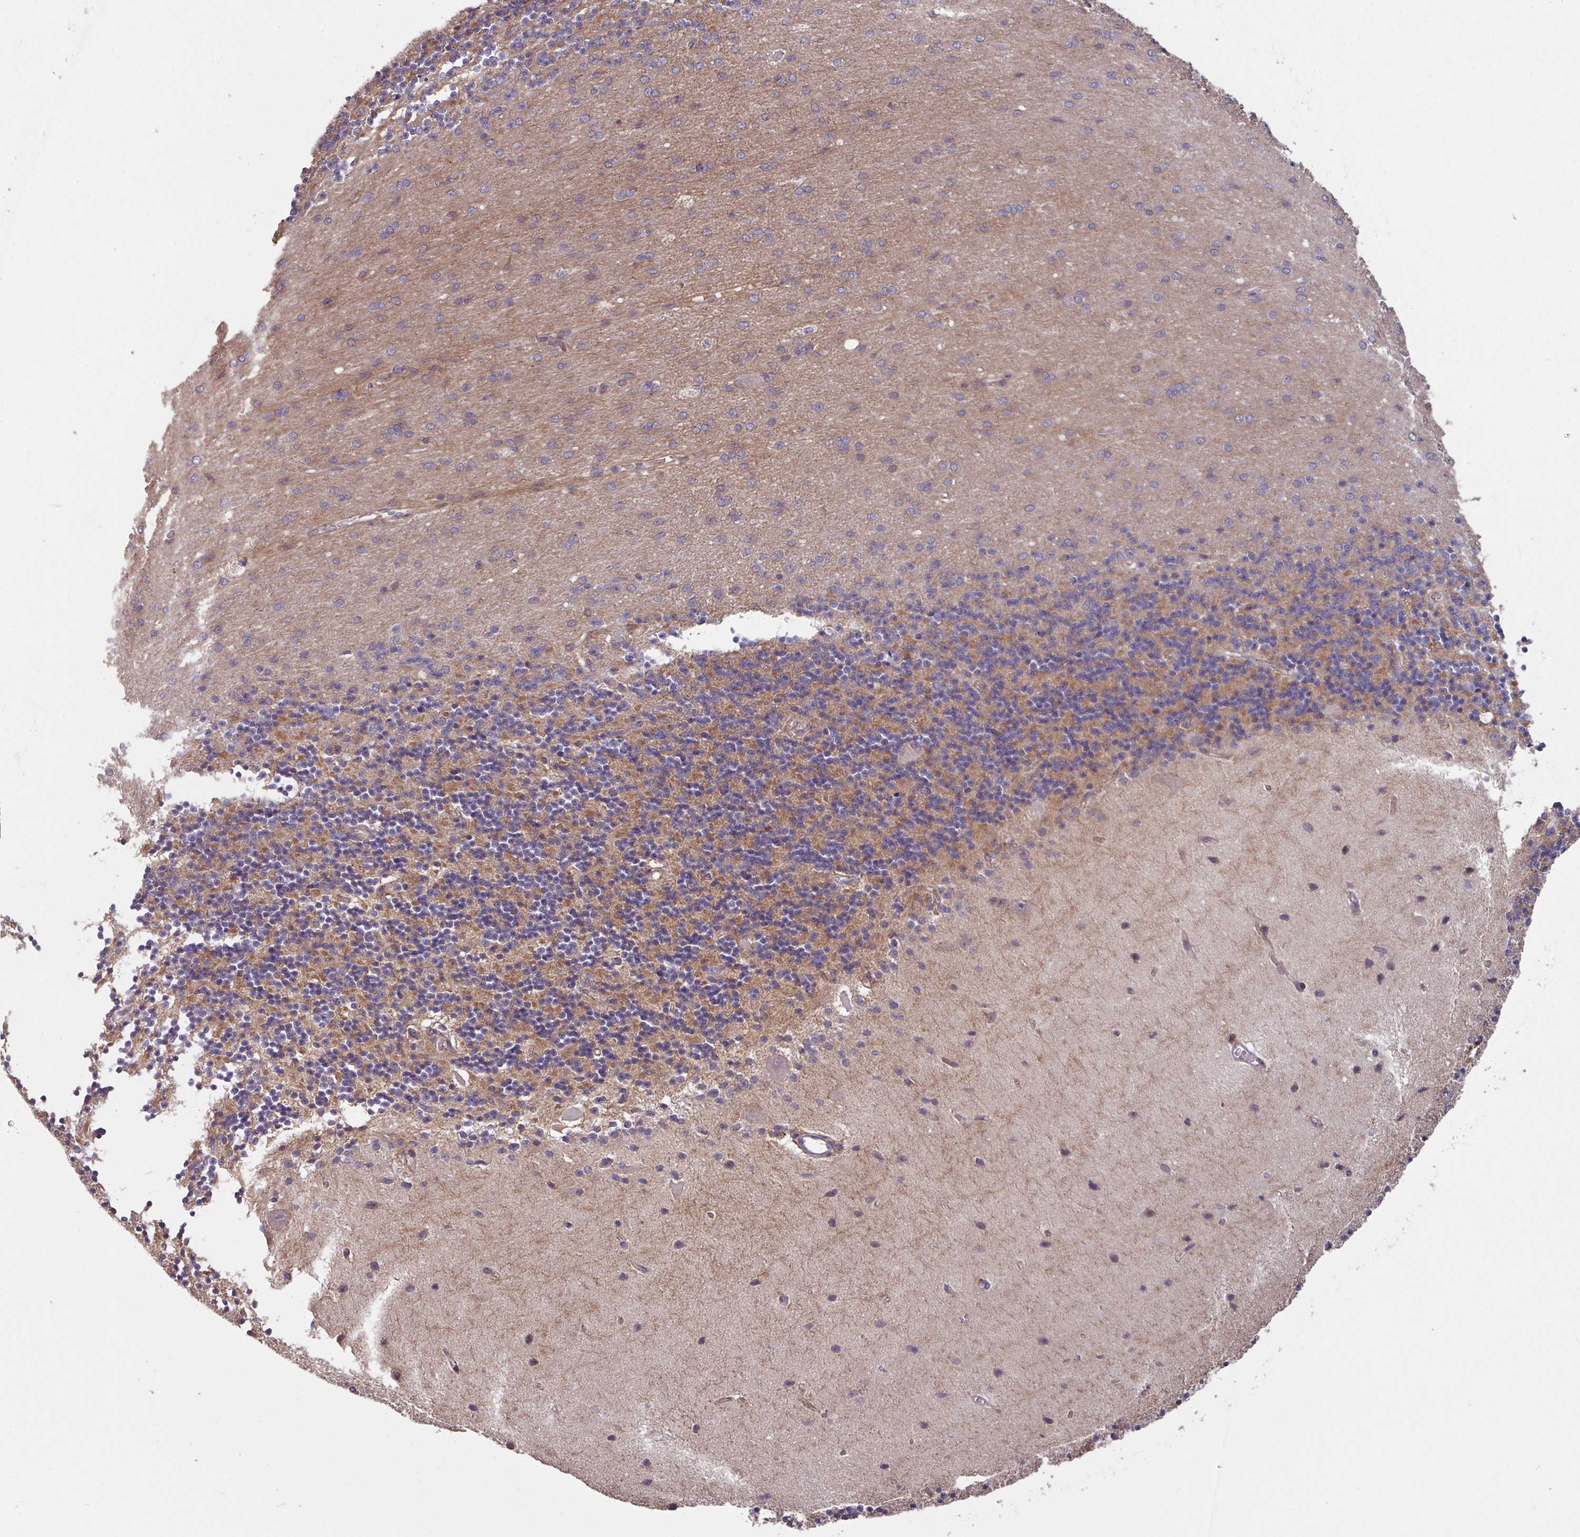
{"staining": {"intensity": "moderate", "quantity": "<25%", "location": "cytoplasmic/membranous"}, "tissue": "cerebellum", "cell_type": "Cells in granular layer", "image_type": "normal", "snomed": [{"axis": "morphology", "description": "Normal tissue, NOS"}, {"axis": "topography", "description": "Cerebellum"}], "caption": "Cerebellum stained for a protein displays moderate cytoplasmic/membranous positivity in cells in granular layer.", "gene": "TMEM88", "patient": {"sex": "female", "age": 29}}